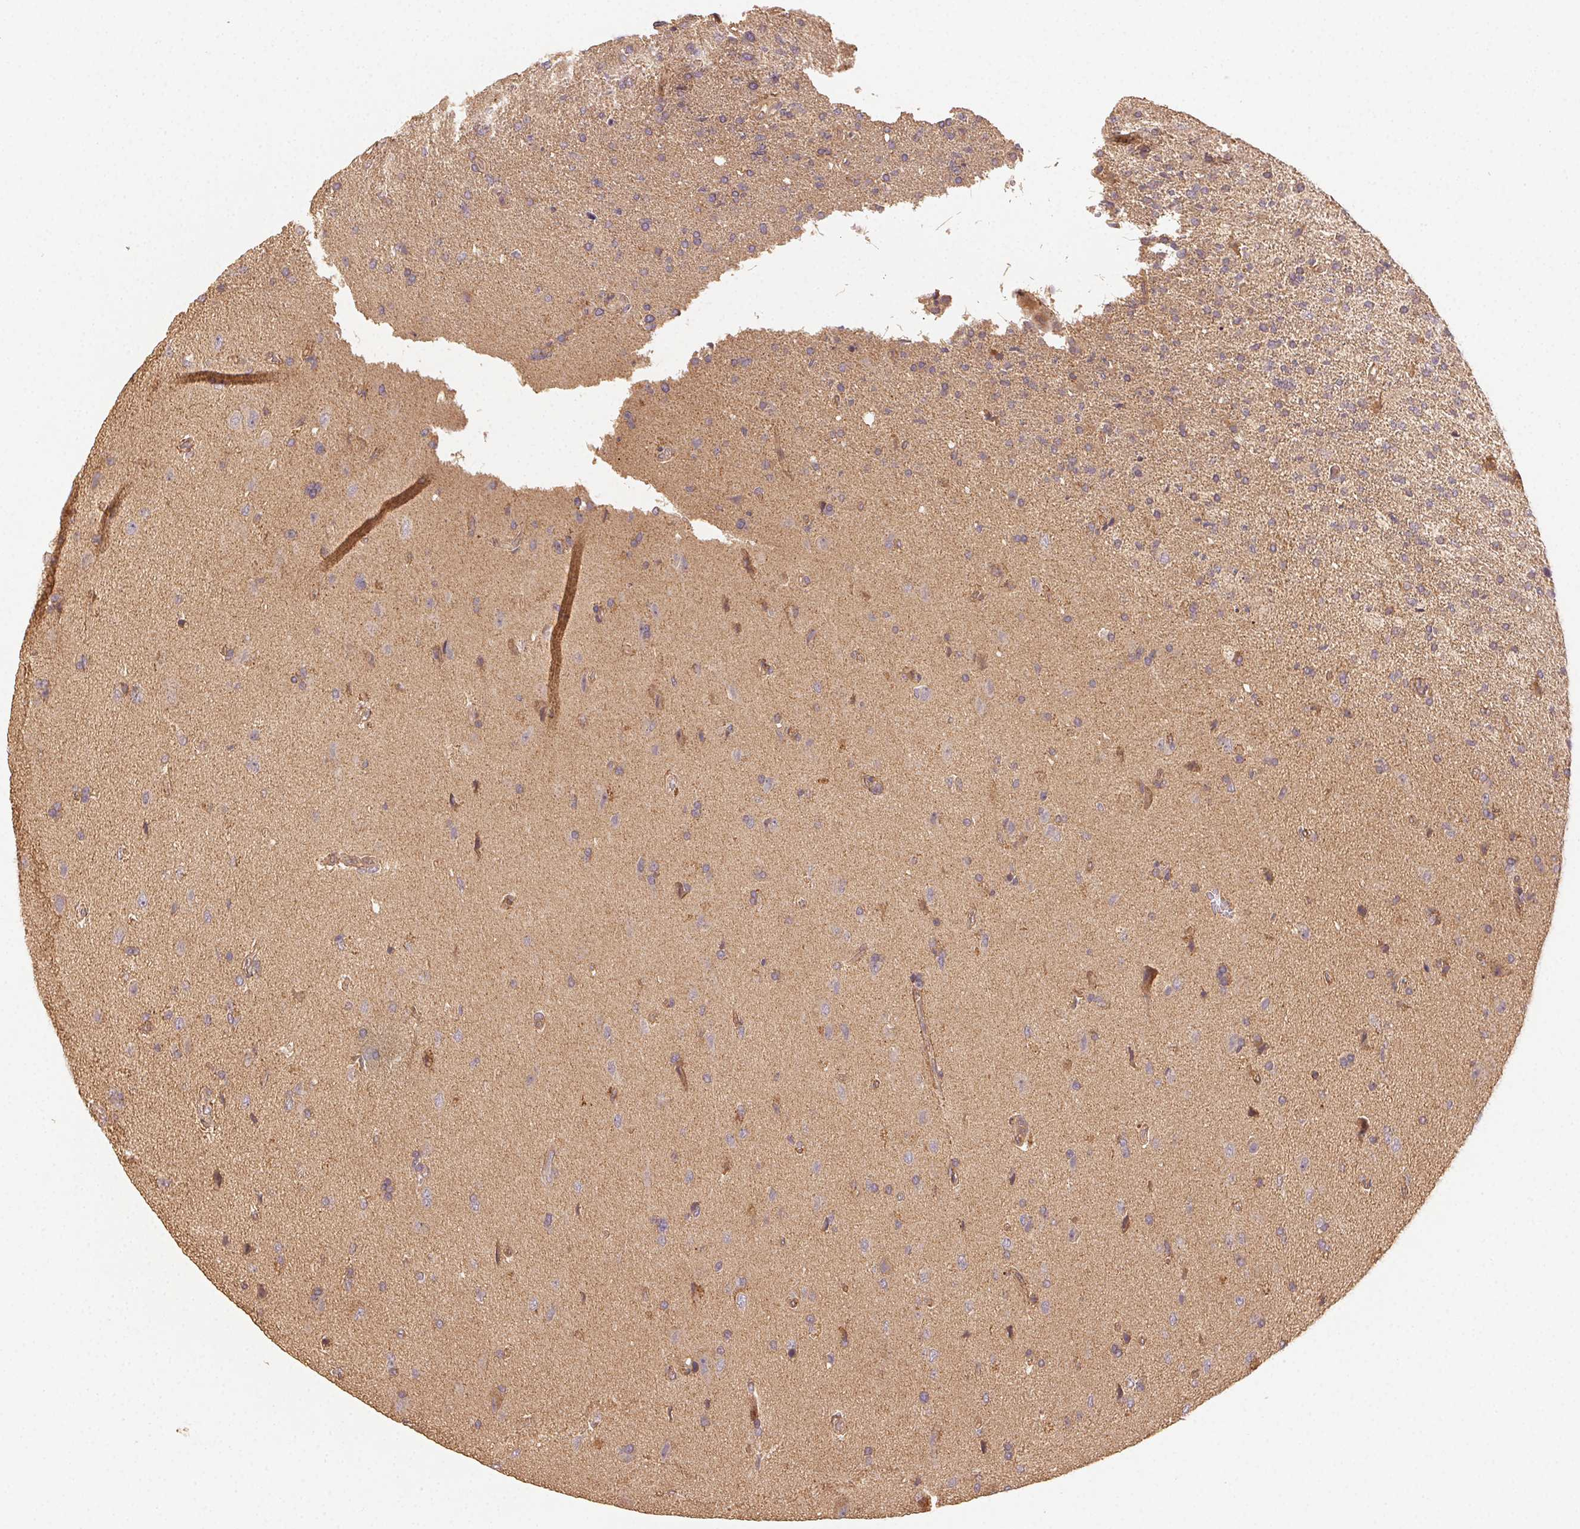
{"staining": {"intensity": "weak", "quantity": "<25%", "location": "cytoplasmic/membranous"}, "tissue": "glioma", "cell_type": "Tumor cells", "image_type": "cancer", "snomed": [{"axis": "morphology", "description": "Glioma, malignant, High grade"}, {"axis": "topography", "description": "Cerebral cortex"}], "caption": "High magnification brightfield microscopy of glioma stained with DAB (brown) and counterstained with hematoxylin (blue): tumor cells show no significant expression.", "gene": "RALA", "patient": {"sex": "male", "age": 70}}